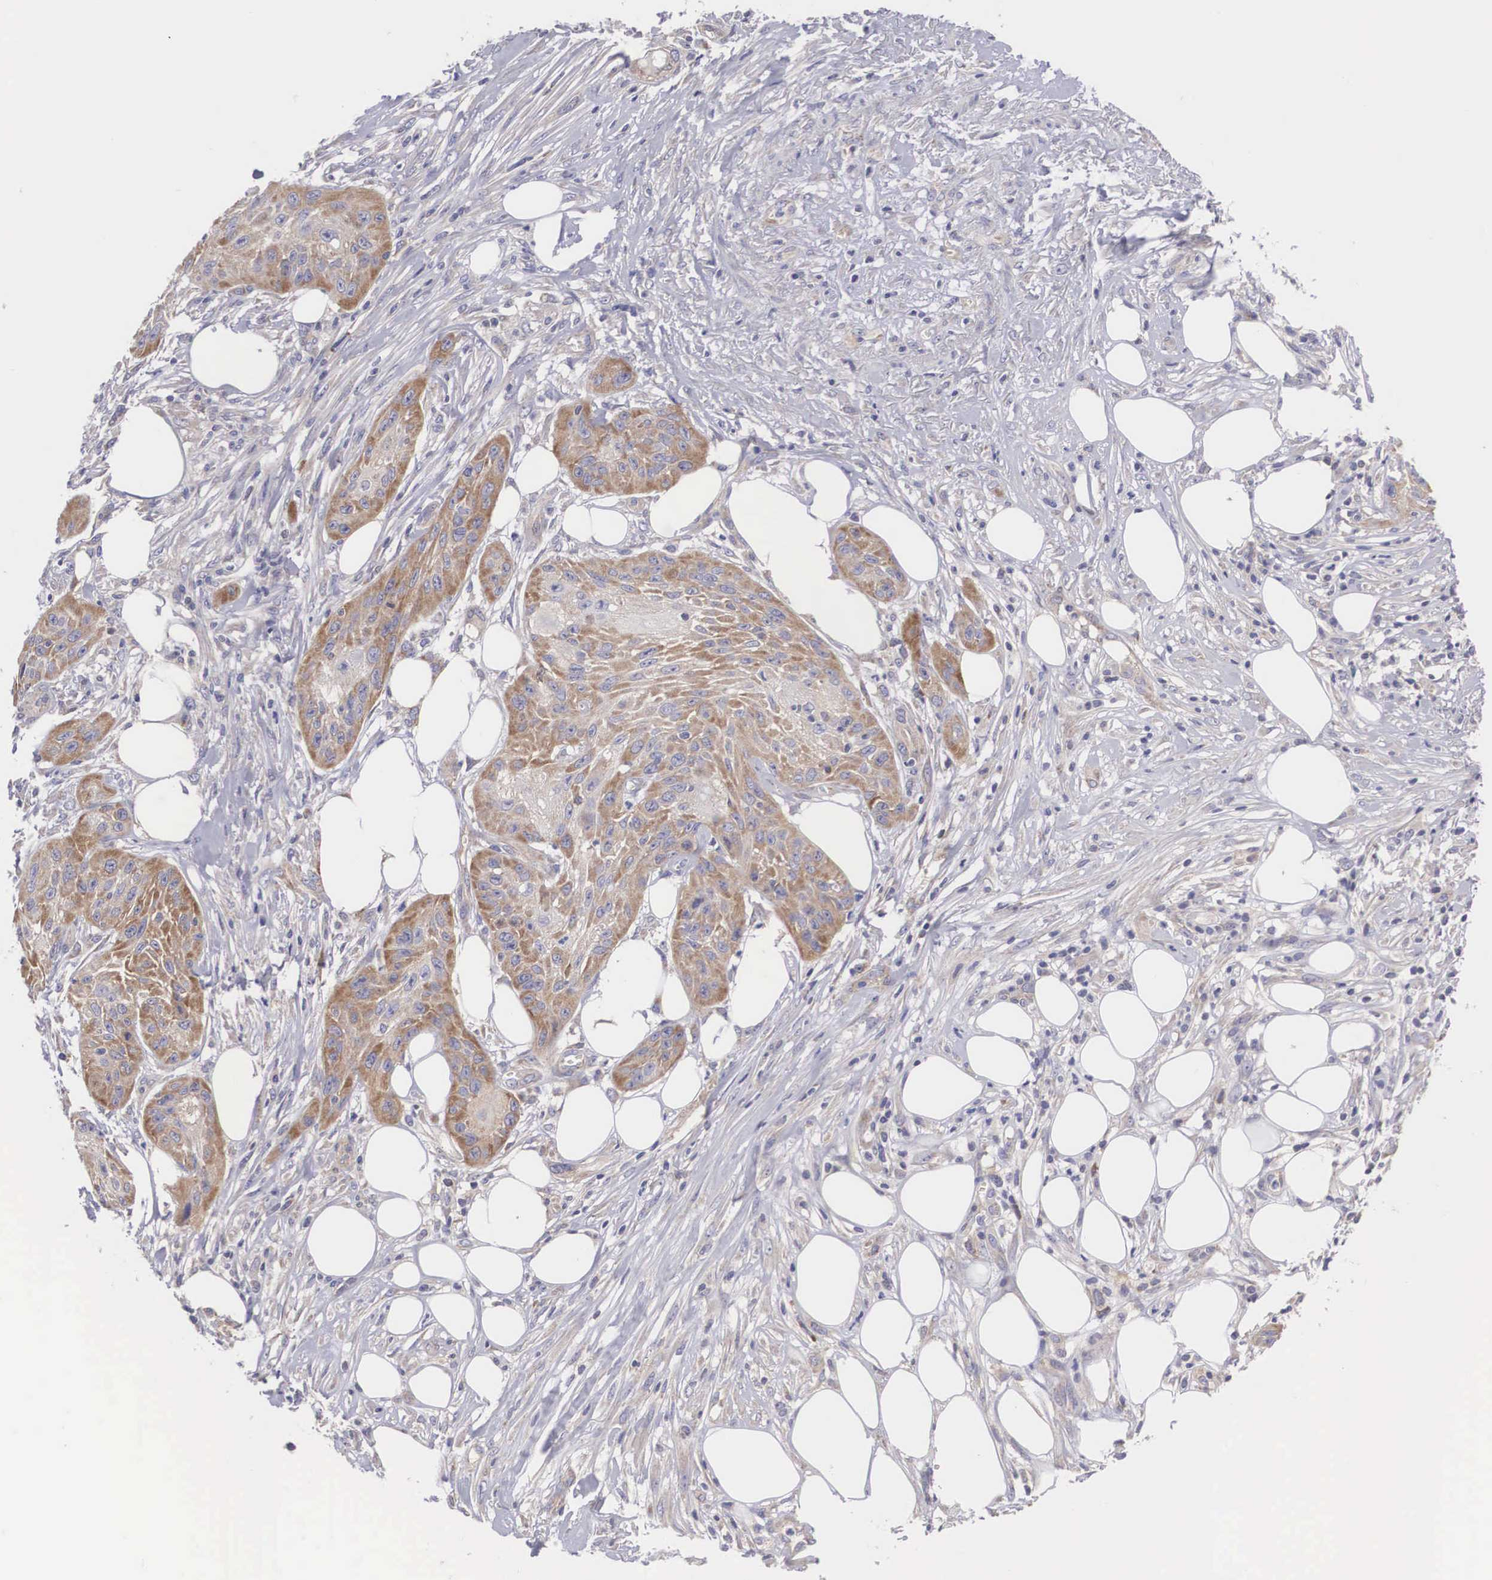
{"staining": {"intensity": "weak", "quantity": "25%-75%", "location": "cytoplasmic/membranous"}, "tissue": "skin cancer", "cell_type": "Tumor cells", "image_type": "cancer", "snomed": [{"axis": "morphology", "description": "Squamous cell carcinoma, NOS"}, {"axis": "topography", "description": "Skin"}], "caption": "Skin squamous cell carcinoma stained with a protein marker shows weak staining in tumor cells.", "gene": "TXLNG", "patient": {"sex": "female", "age": 88}}